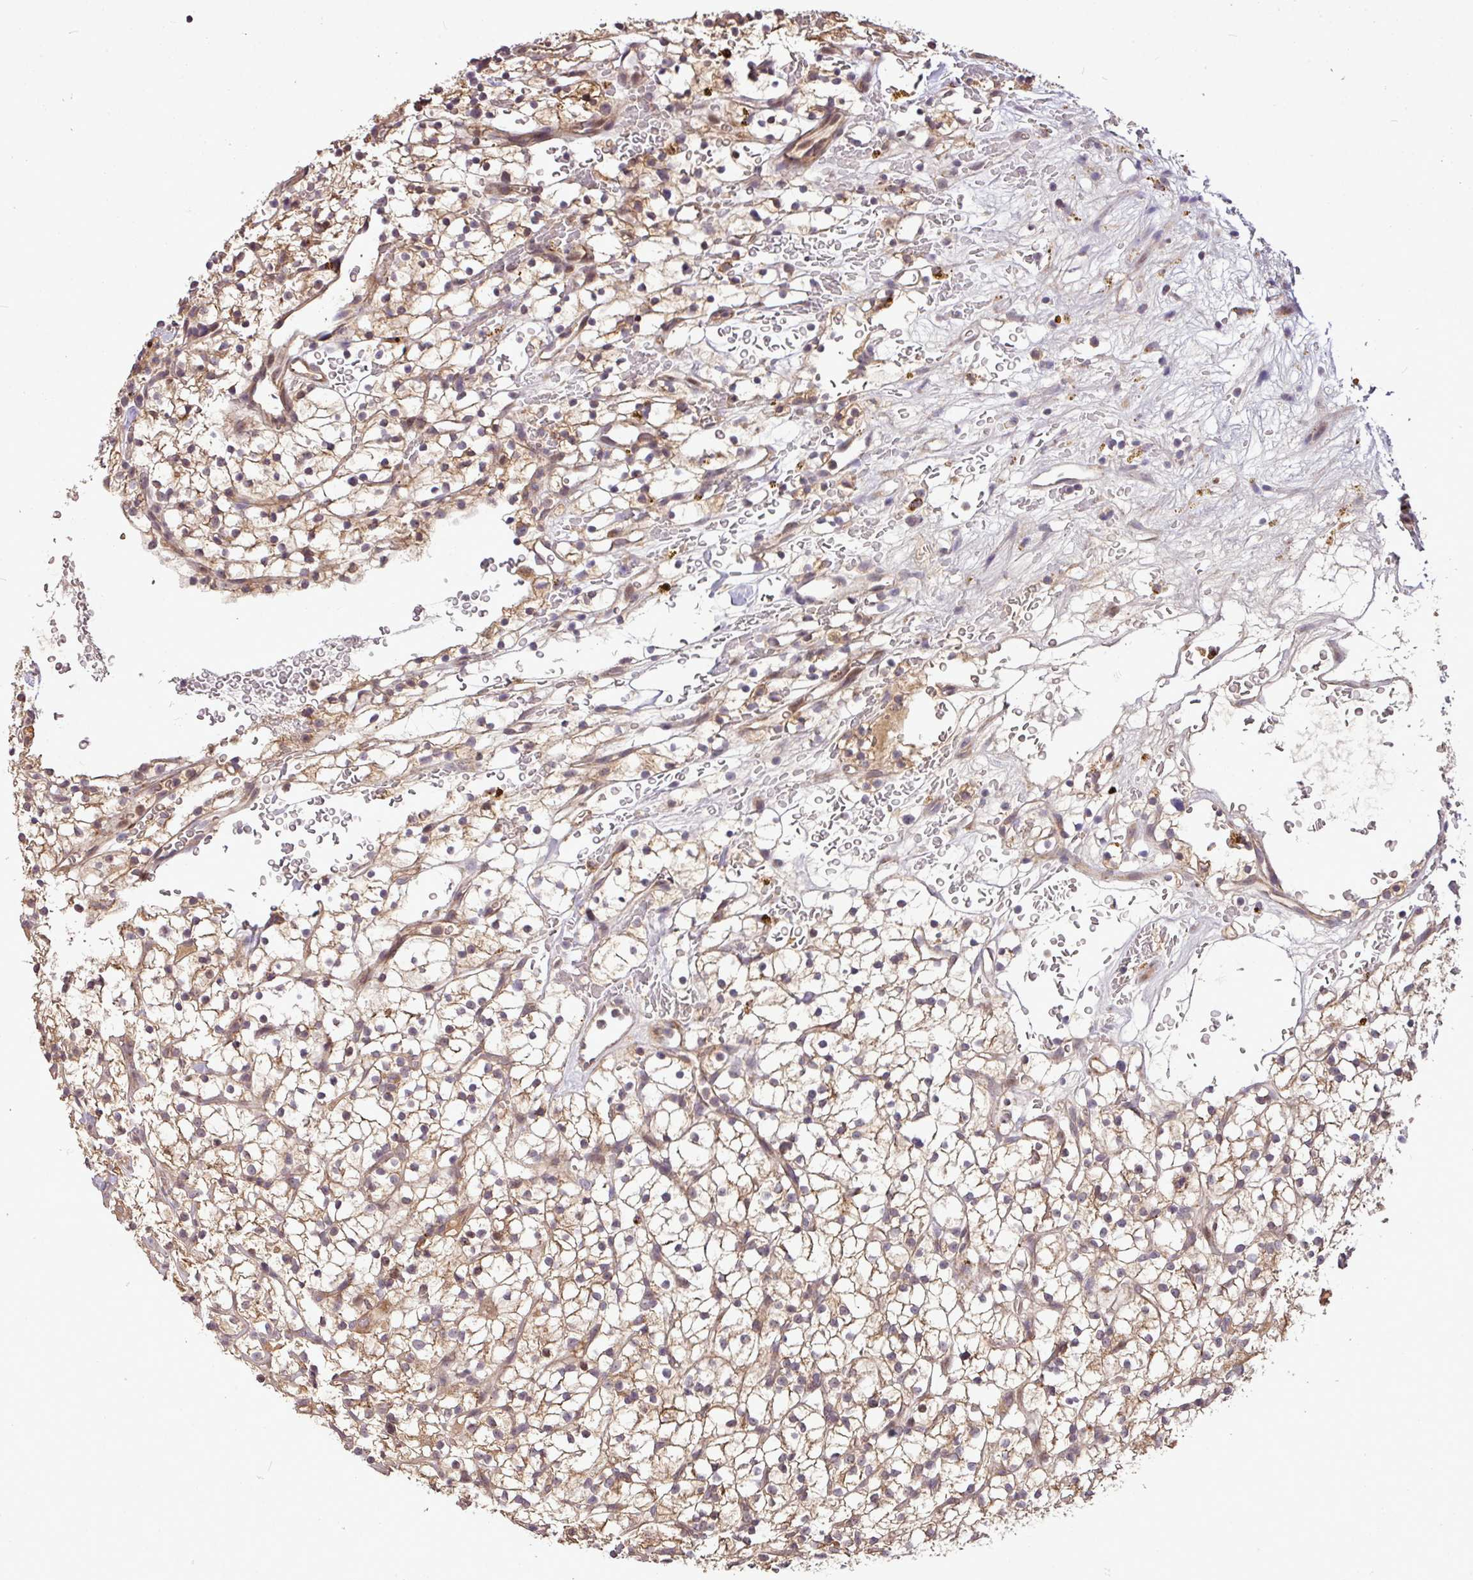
{"staining": {"intensity": "moderate", "quantity": ">75%", "location": "cytoplasmic/membranous"}, "tissue": "renal cancer", "cell_type": "Tumor cells", "image_type": "cancer", "snomed": [{"axis": "morphology", "description": "Adenocarcinoma, NOS"}, {"axis": "topography", "description": "Kidney"}], "caption": "The image demonstrates immunohistochemical staining of renal adenocarcinoma. There is moderate cytoplasmic/membranous expression is seen in about >75% of tumor cells.", "gene": "YPEL3", "patient": {"sex": "female", "age": 64}}